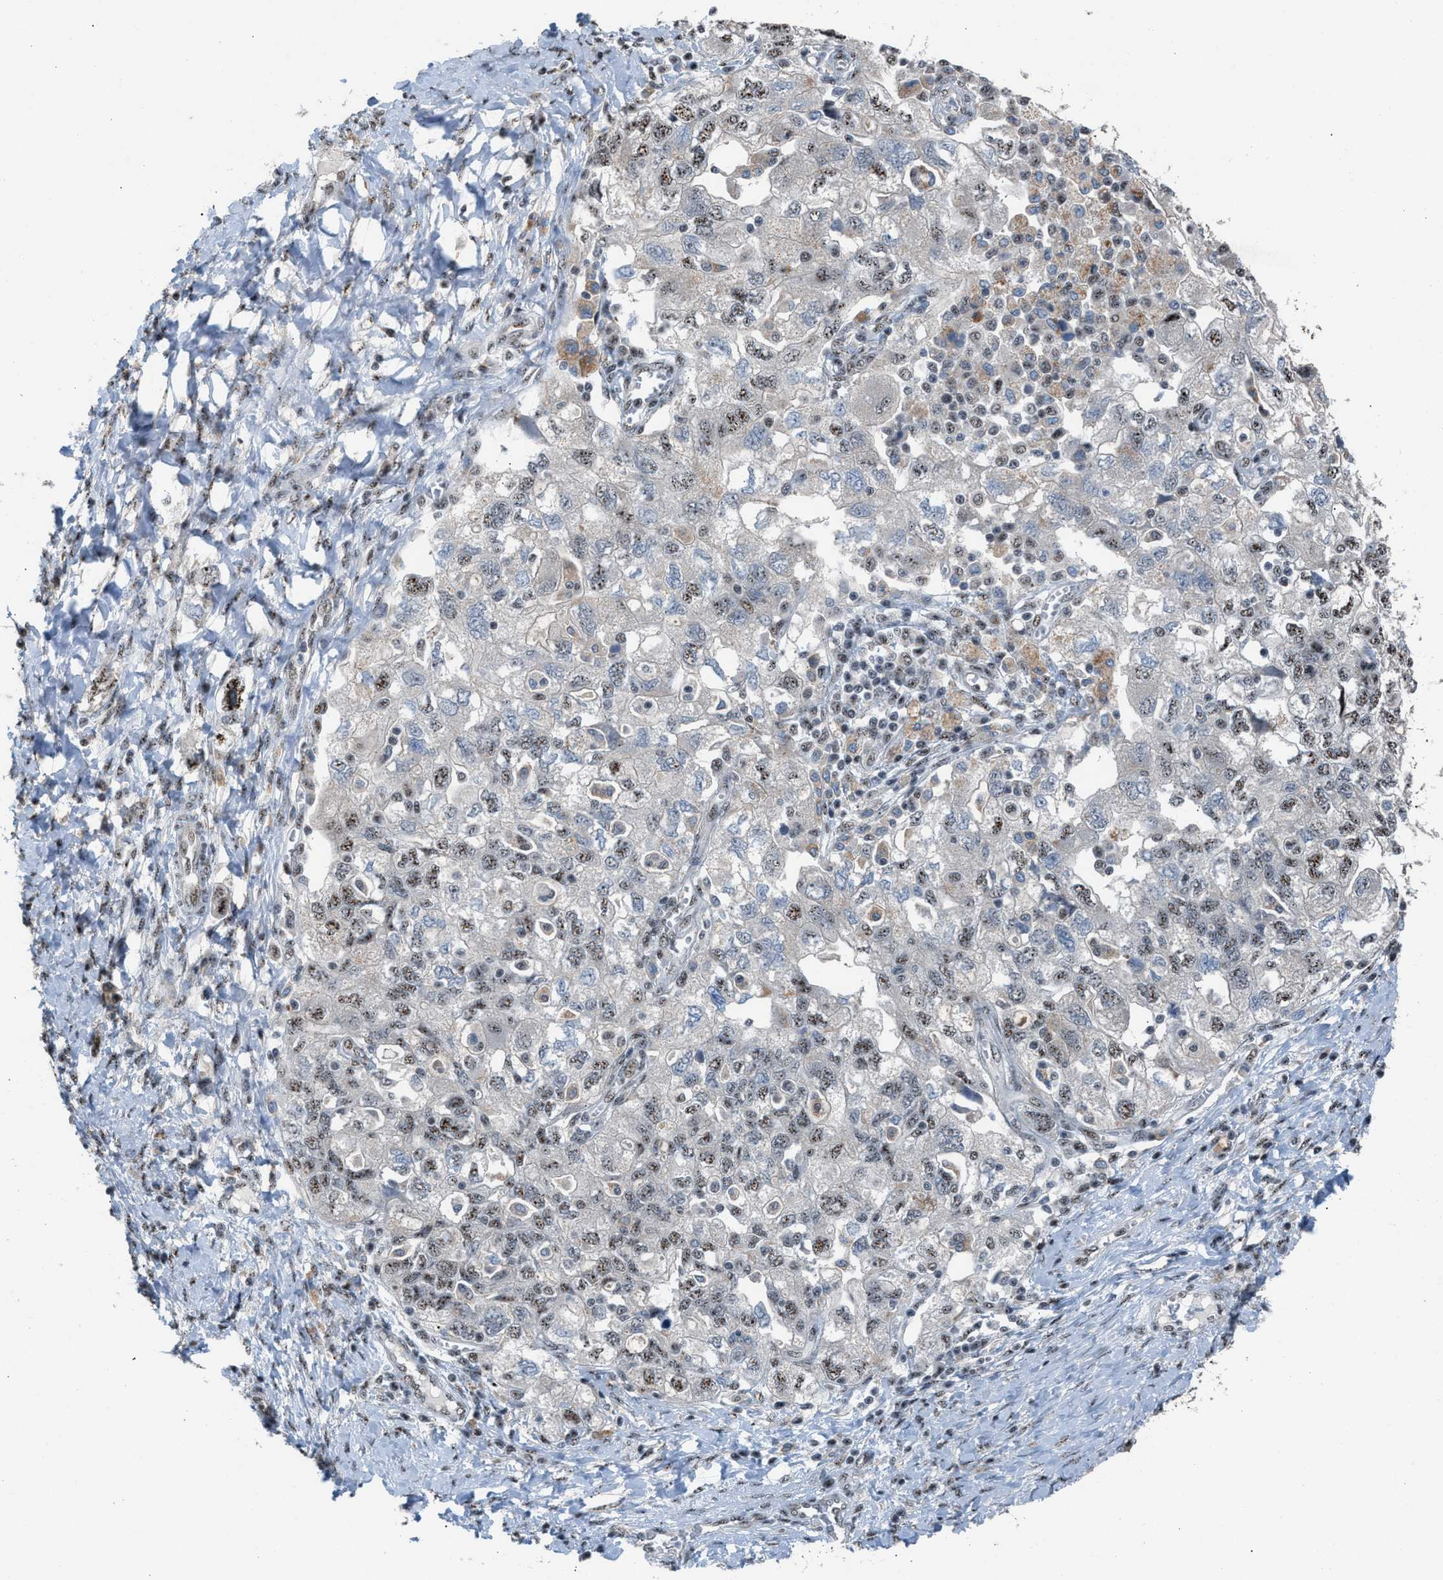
{"staining": {"intensity": "weak", "quantity": "25%-75%", "location": "nuclear"}, "tissue": "ovarian cancer", "cell_type": "Tumor cells", "image_type": "cancer", "snomed": [{"axis": "morphology", "description": "Carcinoma, NOS"}, {"axis": "morphology", "description": "Cystadenocarcinoma, serous, NOS"}, {"axis": "topography", "description": "Ovary"}], "caption": "Carcinoma (ovarian) tissue reveals weak nuclear positivity in approximately 25%-75% of tumor cells", "gene": "CENPP", "patient": {"sex": "female", "age": 69}}